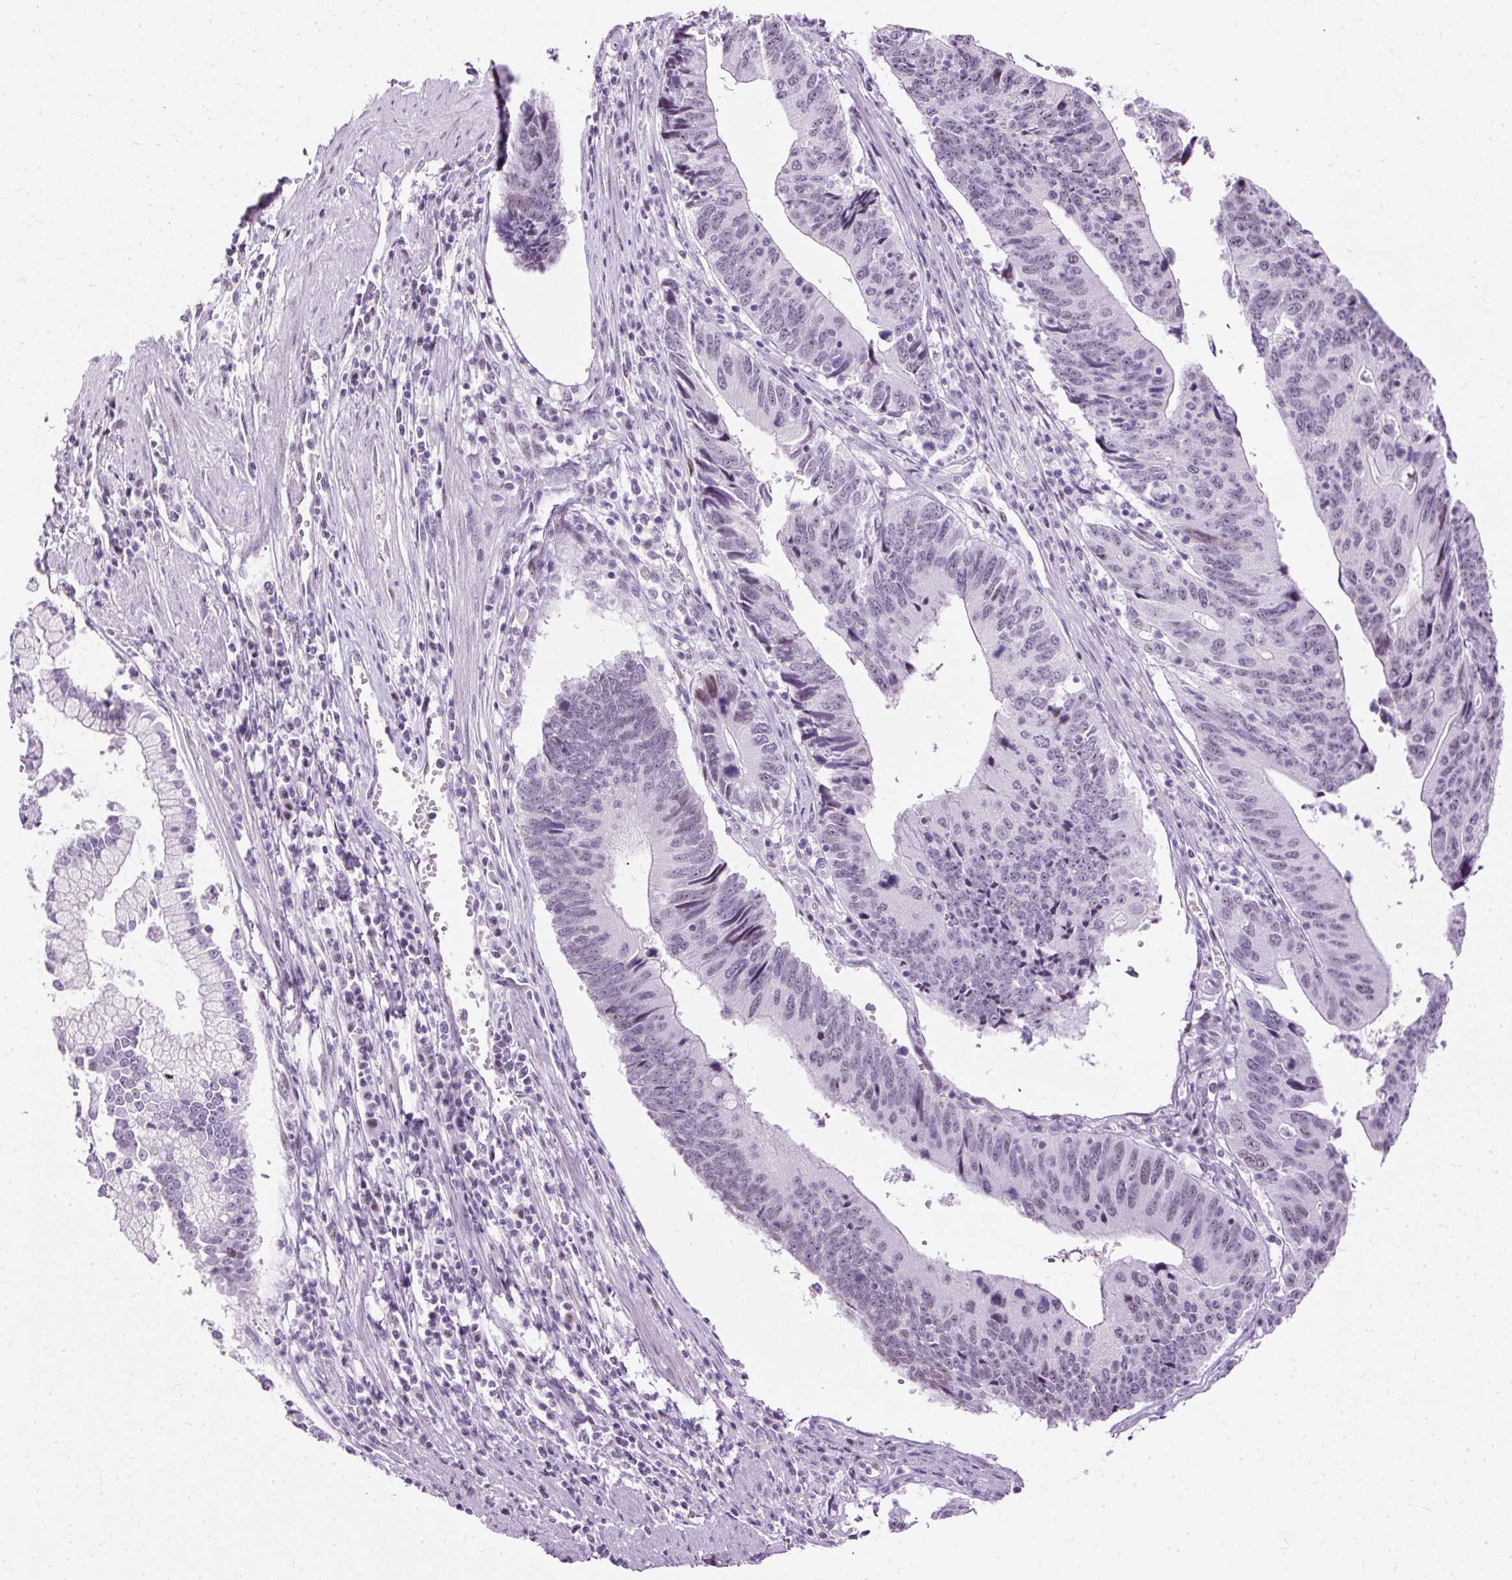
{"staining": {"intensity": "weak", "quantity": "25%-75%", "location": "nuclear"}, "tissue": "stomach cancer", "cell_type": "Tumor cells", "image_type": "cancer", "snomed": [{"axis": "morphology", "description": "Adenocarcinoma, NOS"}, {"axis": "topography", "description": "Stomach"}], "caption": "DAB immunohistochemical staining of stomach adenocarcinoma reveals weak nuclear protein expression in approximately 25%-75% of tumor cells.", "gene": "PDE6B", "patient": {"sex": "male", "age": 59}}